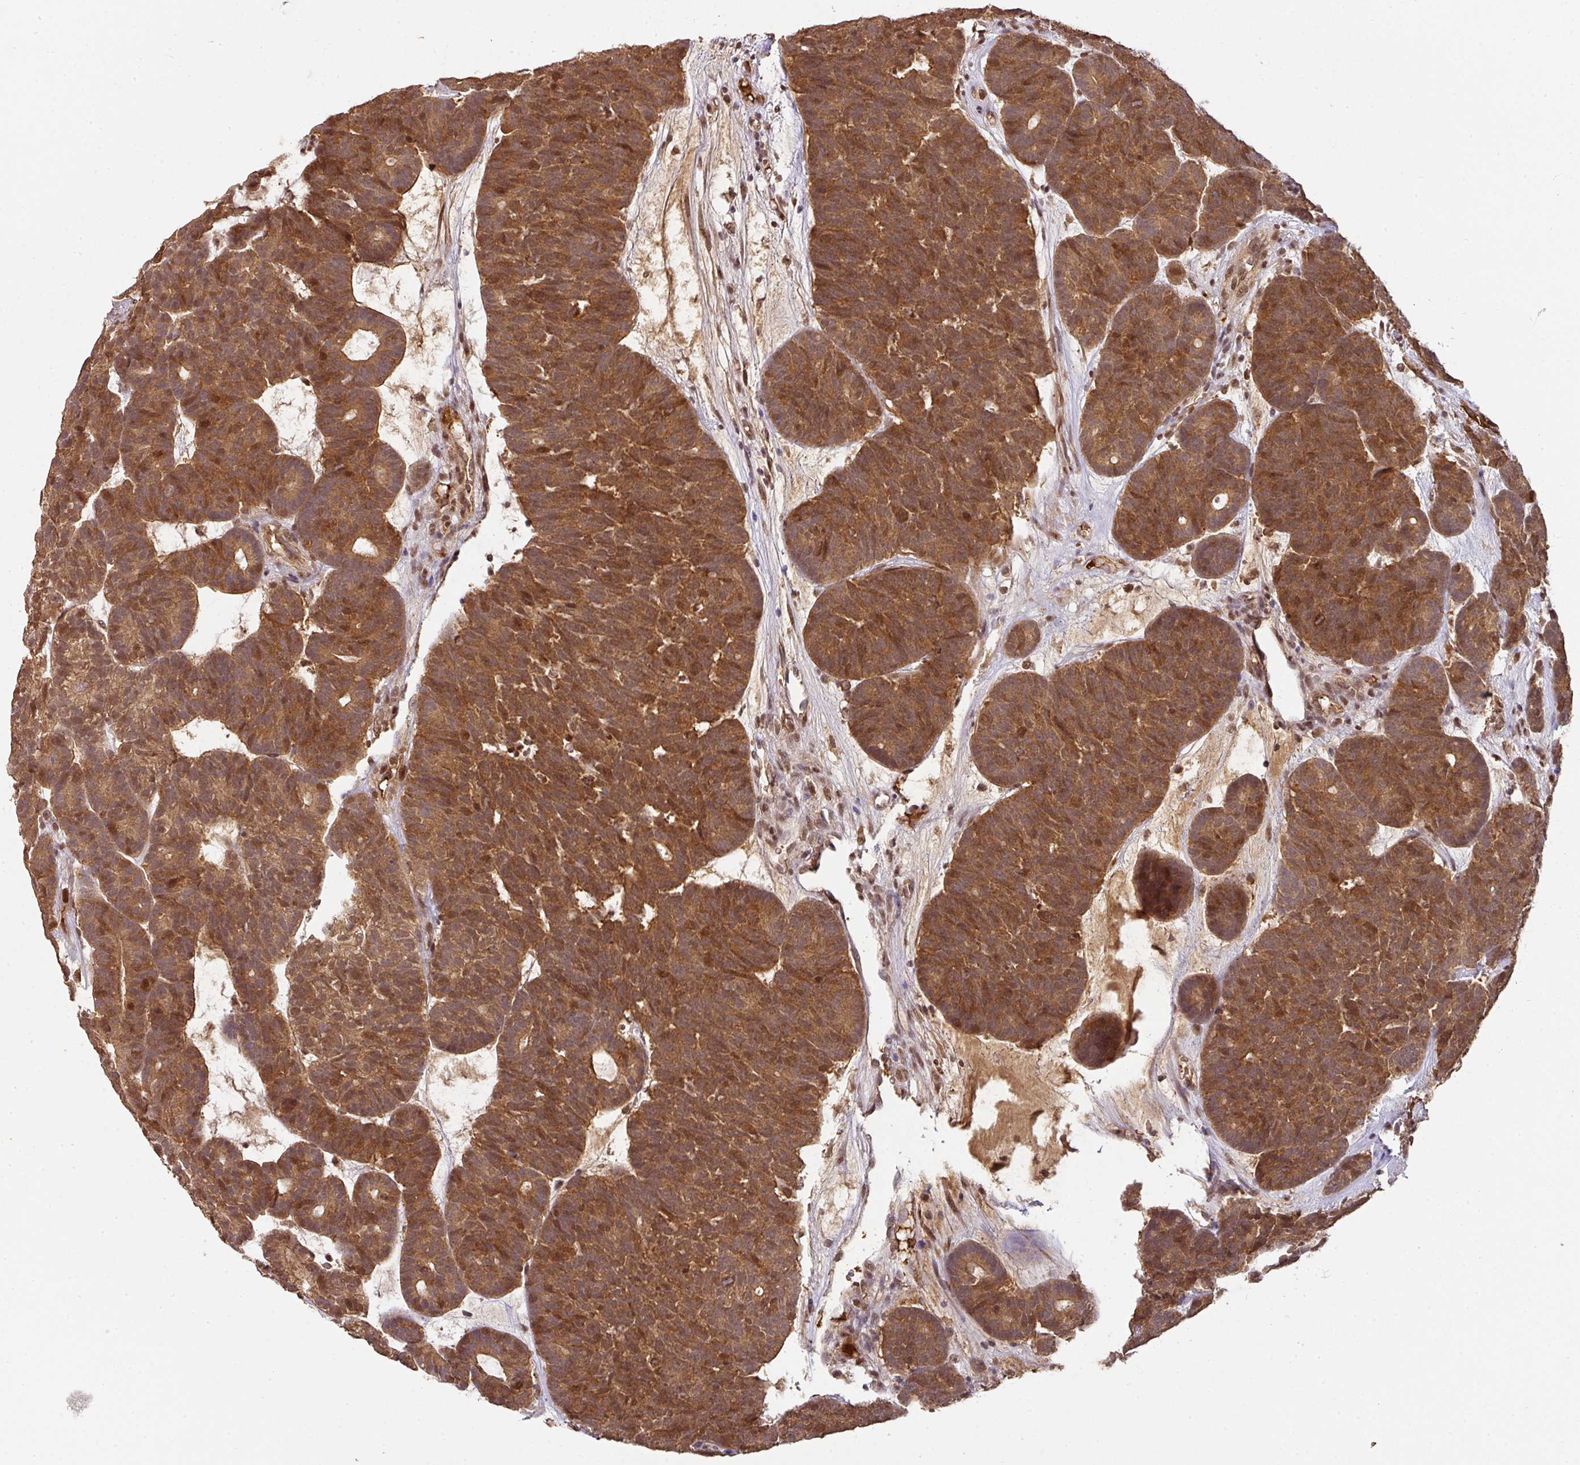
{"staining": {"intensity": "strong", "quantity": ">75%", "location": "cytoplasmic/membranous,nuclear"}, "tissue": "head and neck cancer", "cell_type": "Tumor cells", "image_type": "cancer", "snomed": [{"axis": "morphology", "description": "Adenocarcinoma, NOS"}, {"axis": "topography", "description": "Head-Neck"}], "caption": "Human head and neck cancer stained for a protein (brown) demonstrates strong cytoplasmic/membranous and nuclear positive expression in approximately >75% of tumor cells.", "gene": "RANBP9", "patient": {"sex": "female", "age": 81}}